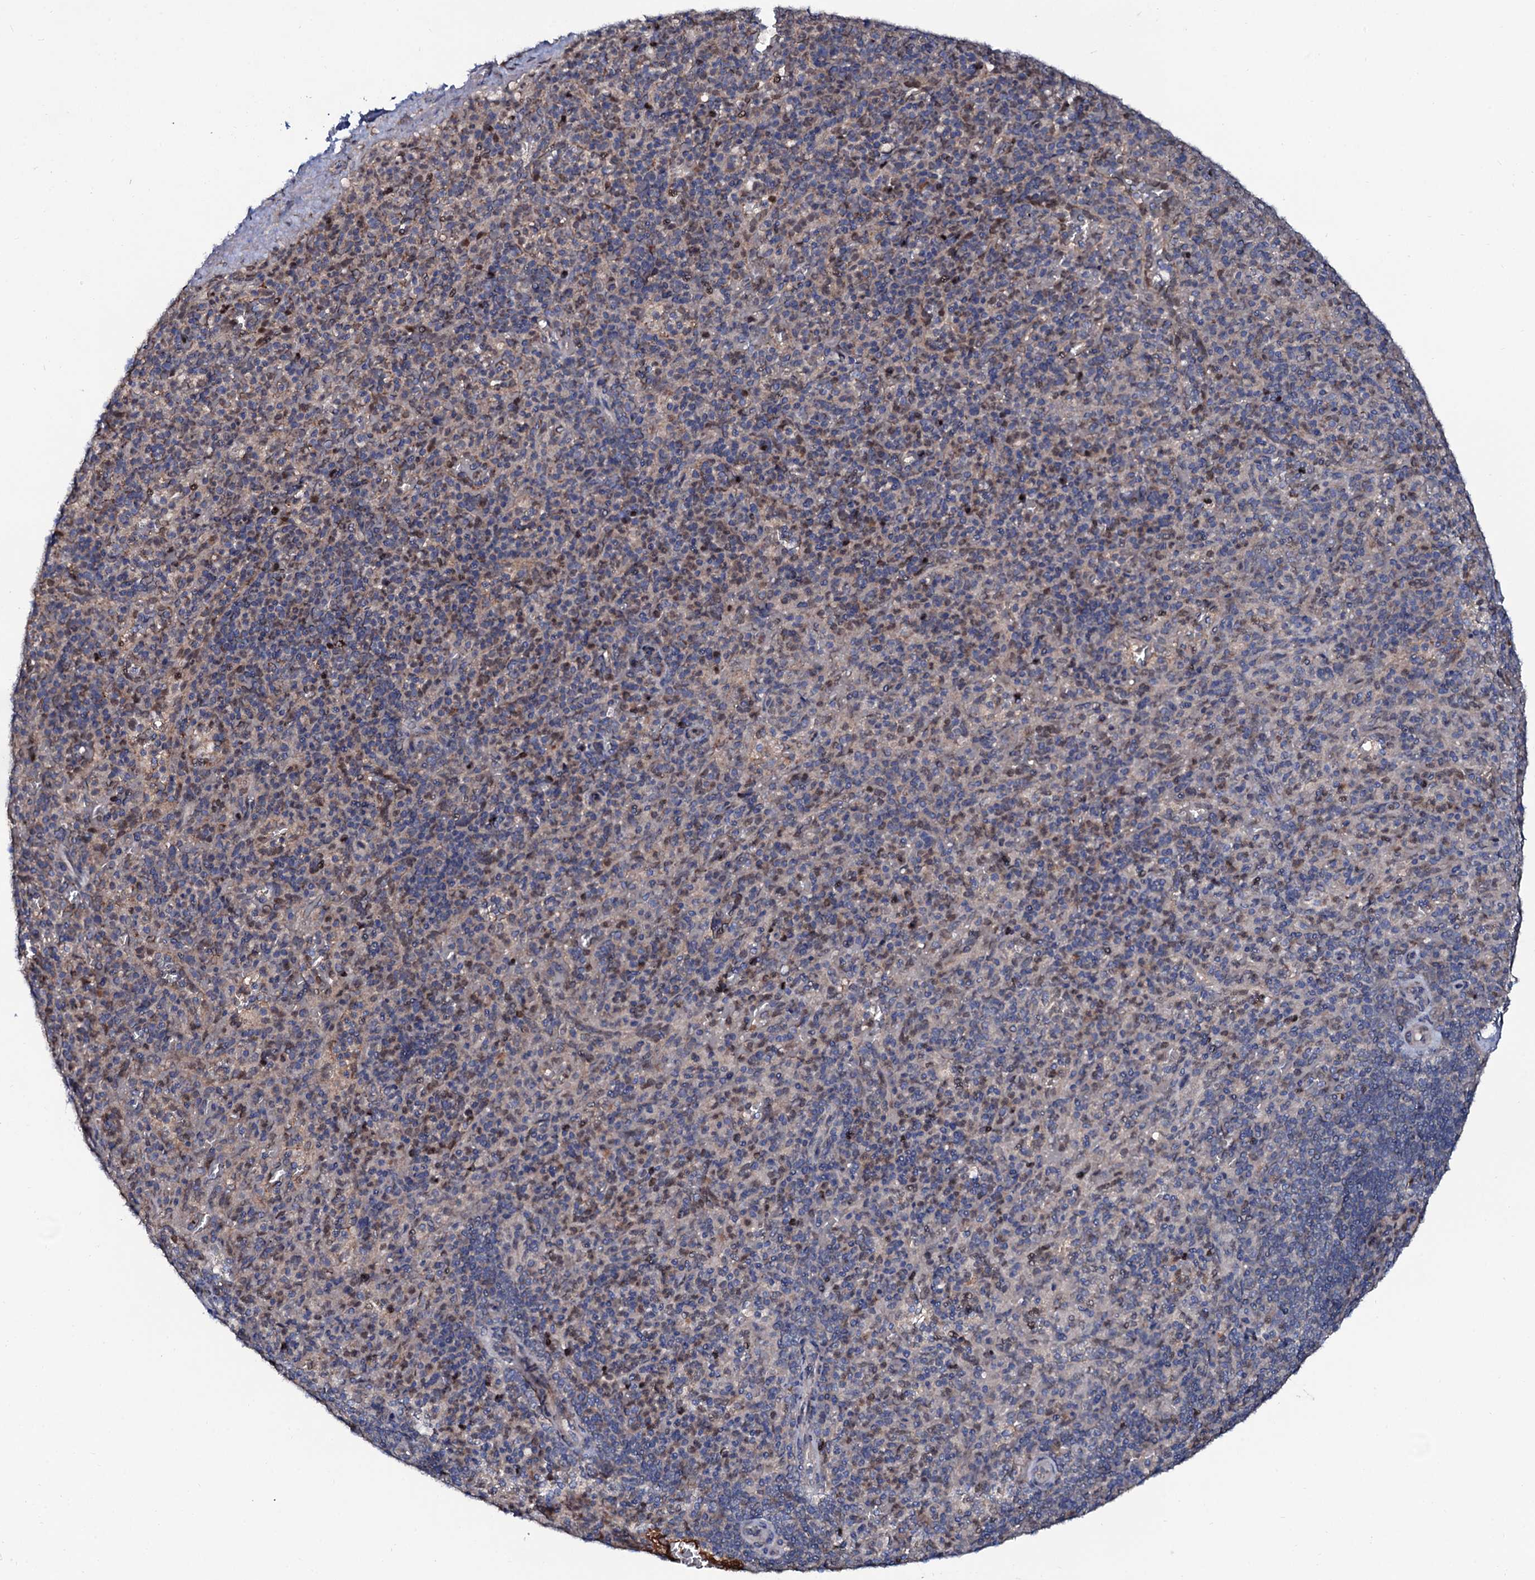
{"staining": {"intensity": "moderate", "quantity": "25%-75%", "location": "cytoplasmic/membranous"}, "tissue": "spleen", "cell_type": "Cells in red pulp", "image_type": "normal", "snomed": [{"axis": "morphology", "description": "Normal tissue, NOS"}, {"axis": "topography", "description": "Spleen"}], "caption": "DAB immunohistochemical staining of normal human spleen shows moderate cytoplasmic/membranous protein positivity in approximately 25%-75% of cells in red pulp. (IHC, brightfield microscopy, high magnification).", "gene": "PPP1R3D", "patient": {"sex": "male", "age": 82}}